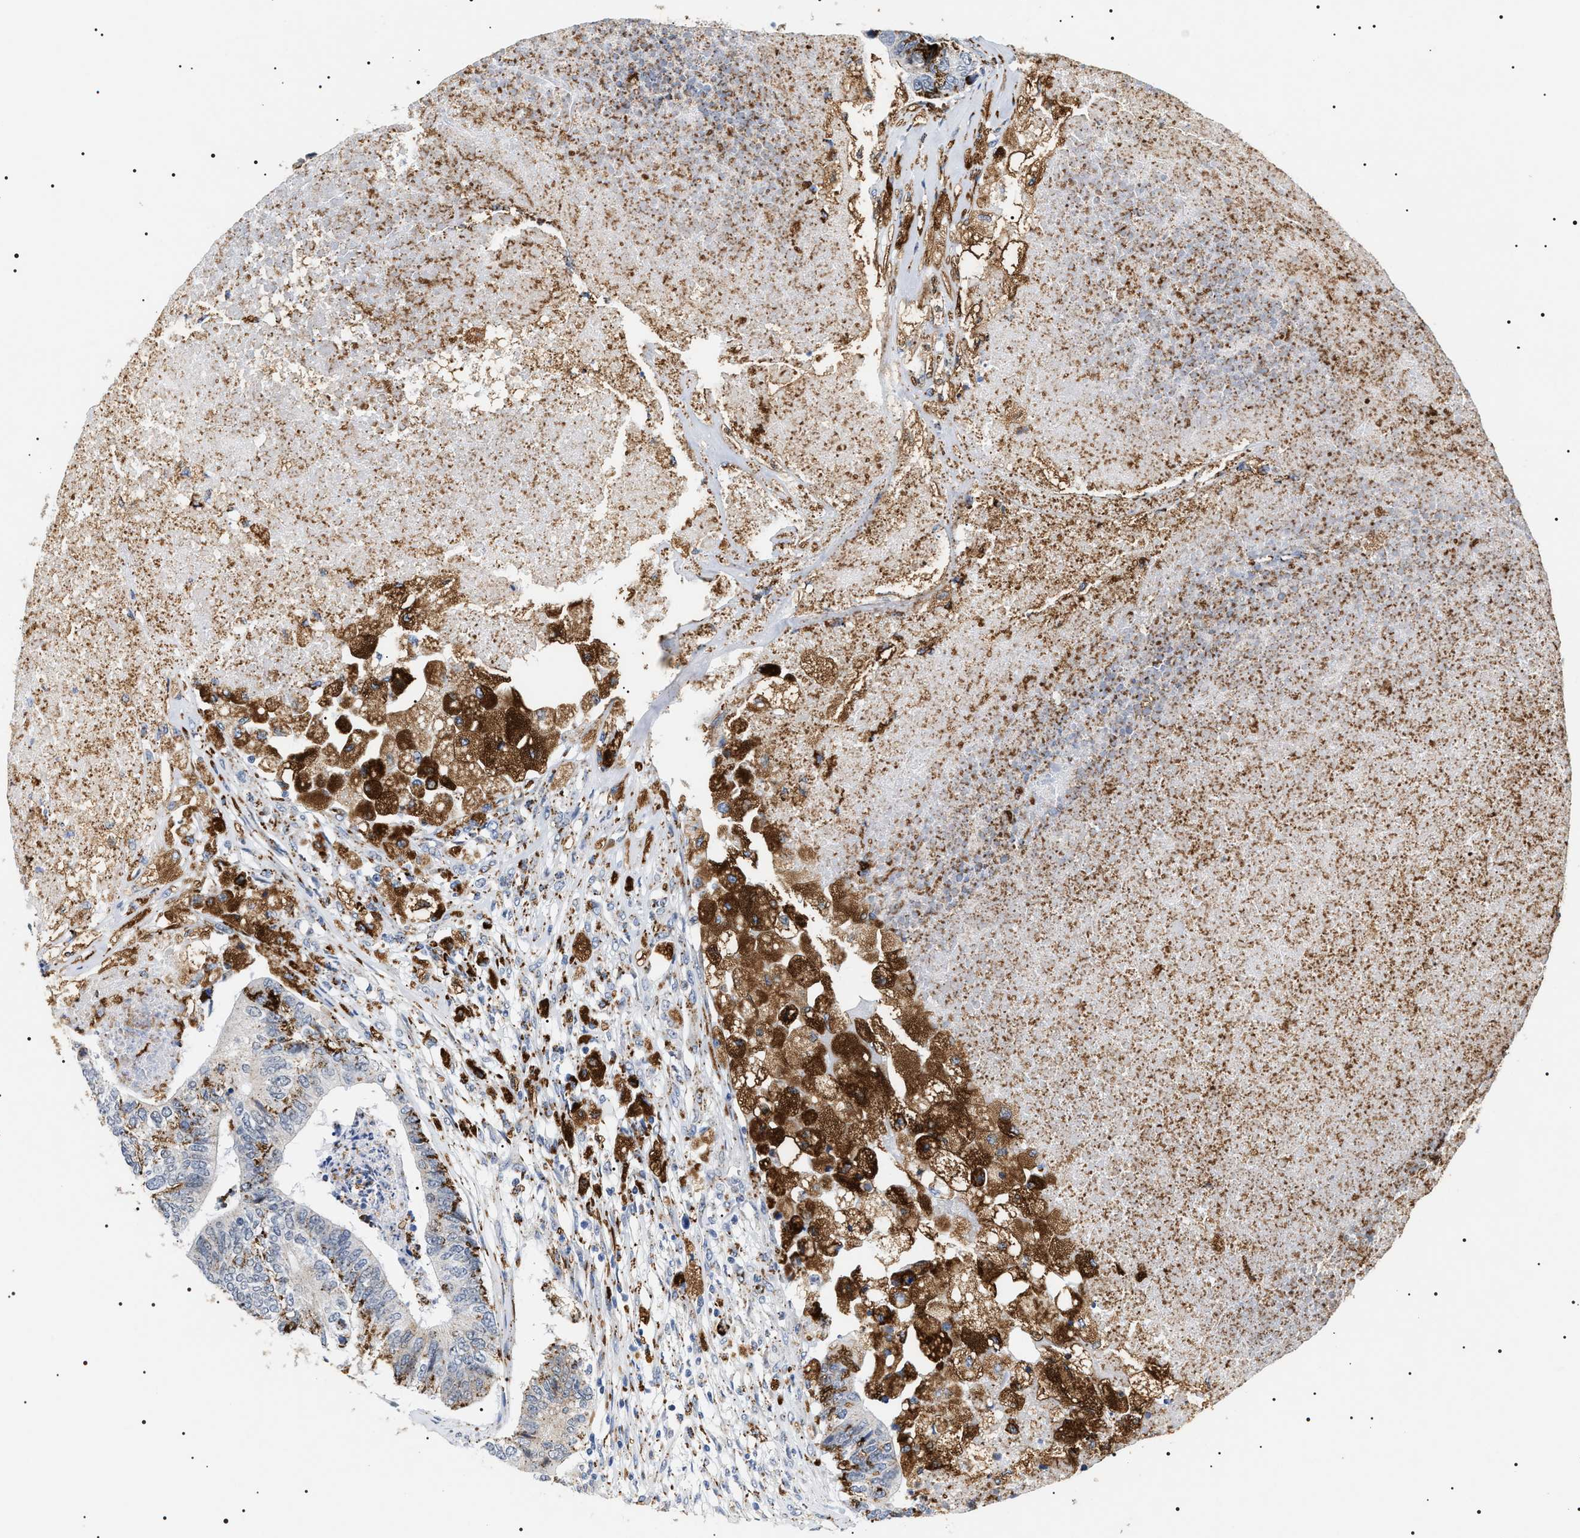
{"staining": {"intensity": "moderate", "quantity": "25%-75%", "location": "cytoplasmic/membranous"}, "tissue": "colorectal cancer", "cell_type": "Tumor cells", "image_type": "cancer", "snomed": [{"axis": "morphology", "description": "Adenocarcinoma, NOS"}, {"axis": "topography", "description": "Colon"}], "caption": "Immunohistochemistry (IHC) image of neoplastic tissue: colorectal adenocarcinoma stained using immunohistochemistry (IHC) reveals medium levels of moderate protein expression localized specifically in the cytoplasmic/membranous of tumor cells, appearing as a cytoplasmic/membranous brown color.", "gene": "HSD17B11", "patient": {"sex": "female", "age": 67}}